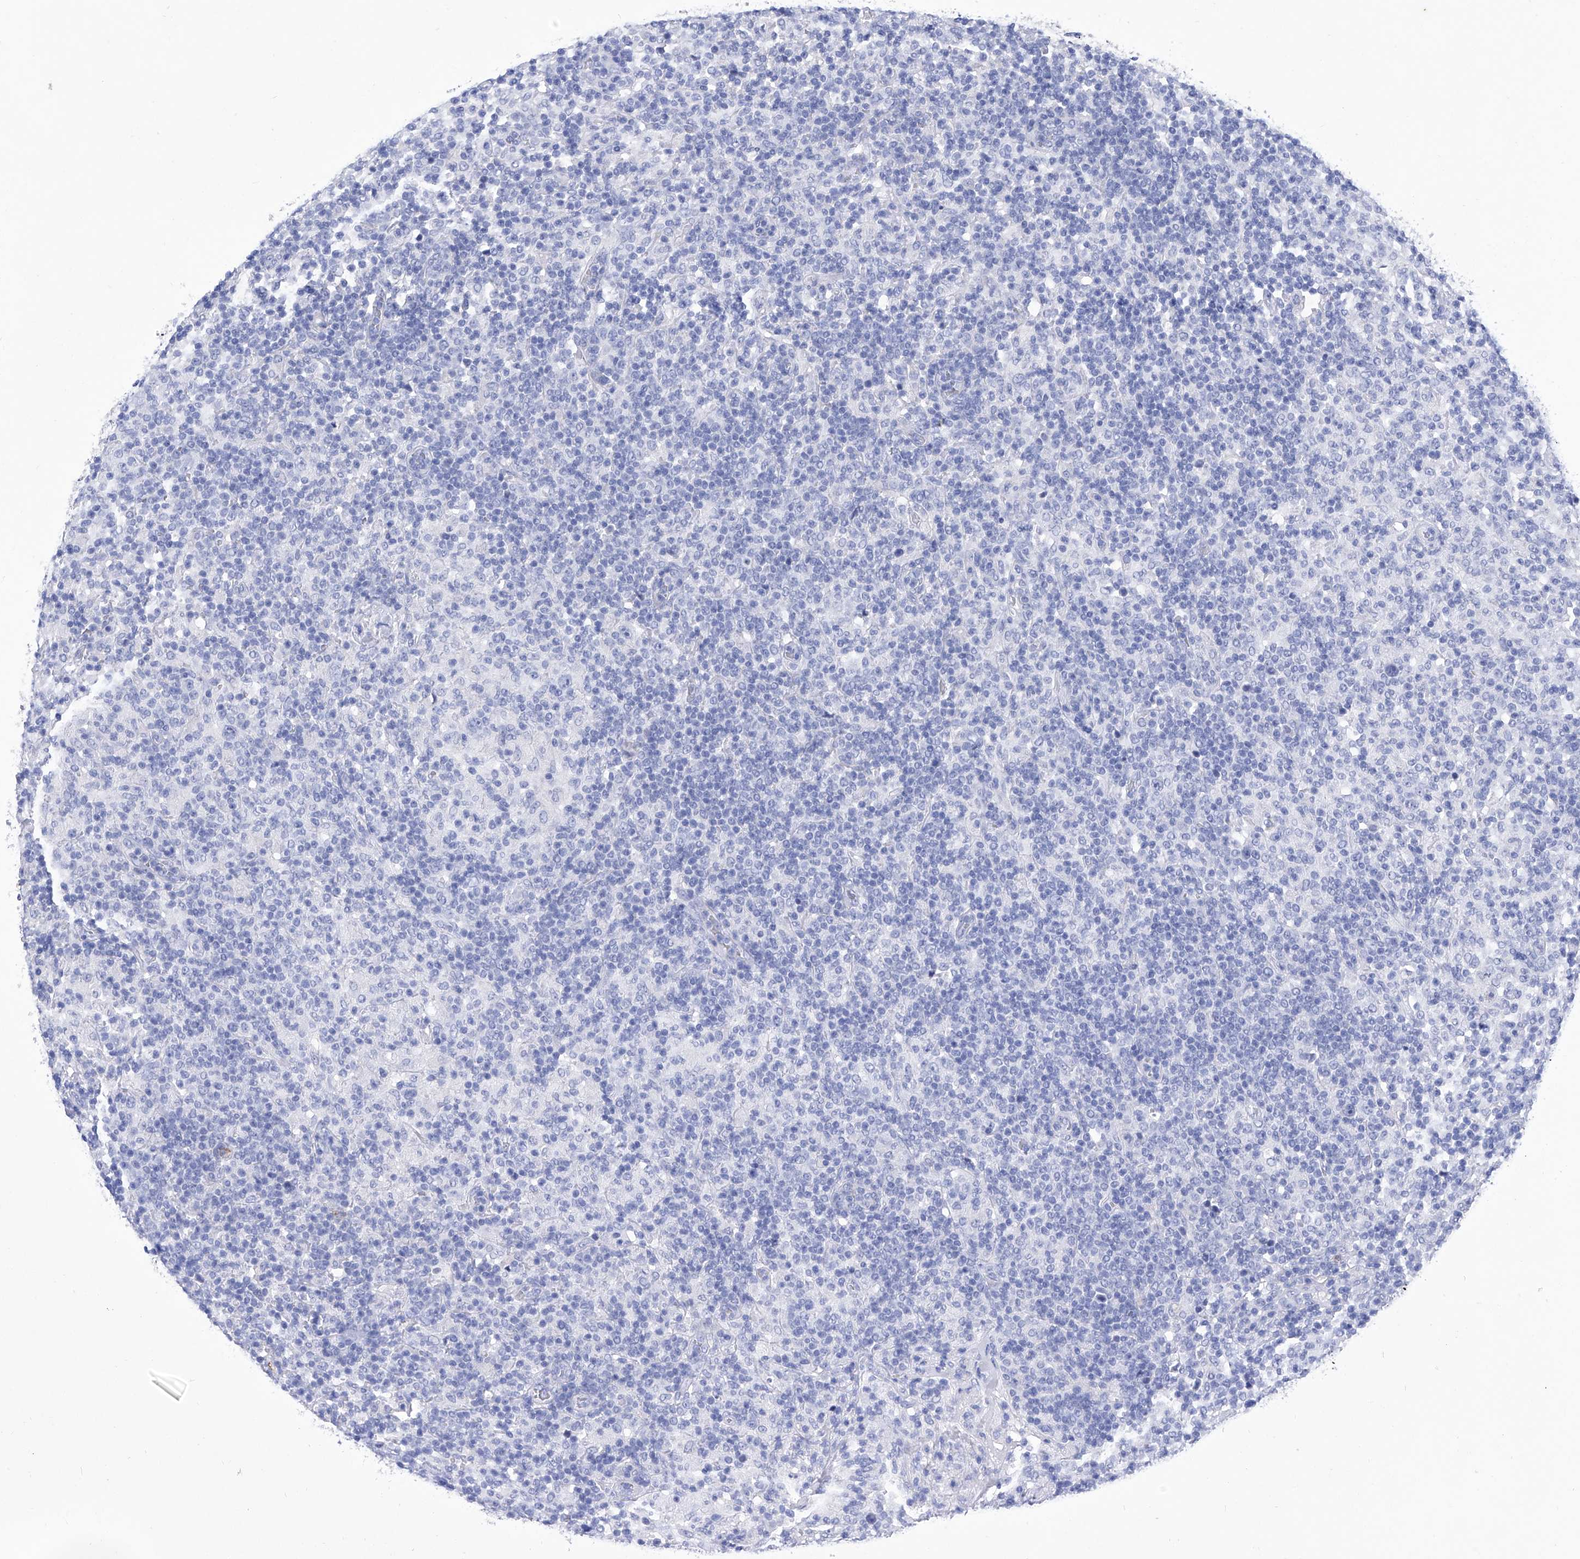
{"staining": {"intensity": "negative", "quantity": "none", "location": "none"}, "tissue": "lymphoma", "cell_type": "Tumor cells", "image_type": "cancer", "snomed": [{"axis": "morphology", "description": "Hodgkin's disease, NOS"}, {"axis": "topography", "description": "Lymph node"}], "caption": "The IHC photomicrograph has no significant expression in tumor cells of Hodgkin's disease tissue.", "gene": "IFNL2", "patient": {"sex": "male", "age": 70}}